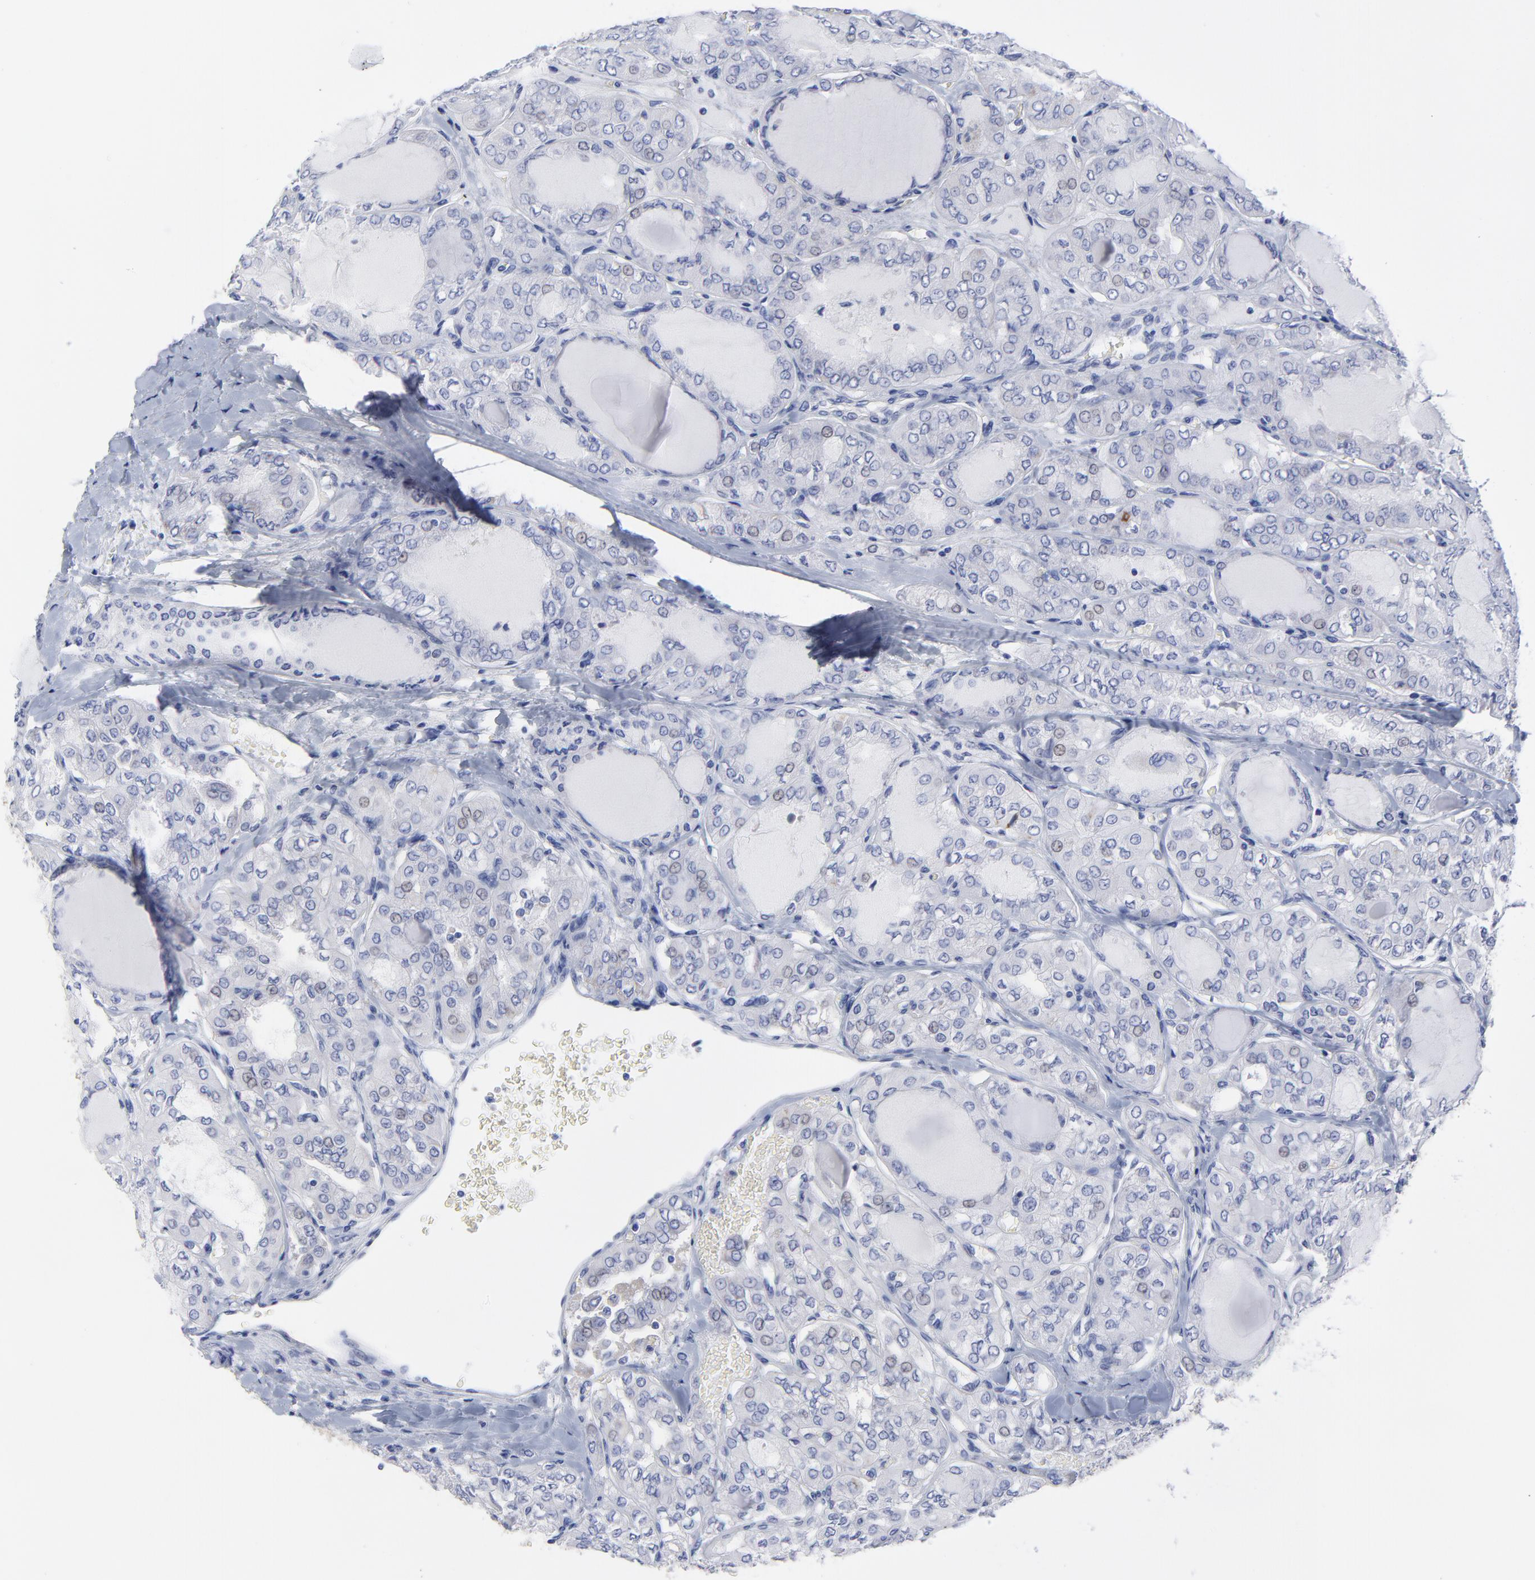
{"staining": {"intensity": "weak", "quantity": "<25%", "location": "cytoplasmic/membranous,nuclear"}, "tissue": "thyroid cancer", "cell_type": "Tumor cells", "image_type": "cancer", "snomed": [{"axis": "morphology", "description": "Papillary adenocarcinoma, NOS"}, {"axis": "topography", "description": "Thyroid gland"}], "caption": "Histopathology image shows no protein staining in tumor cells of thyroid cancer (papillary adenocarcinoma) tissue.", "gene": "DUSP9", "patient": {"sex": "male", "age": 20}}